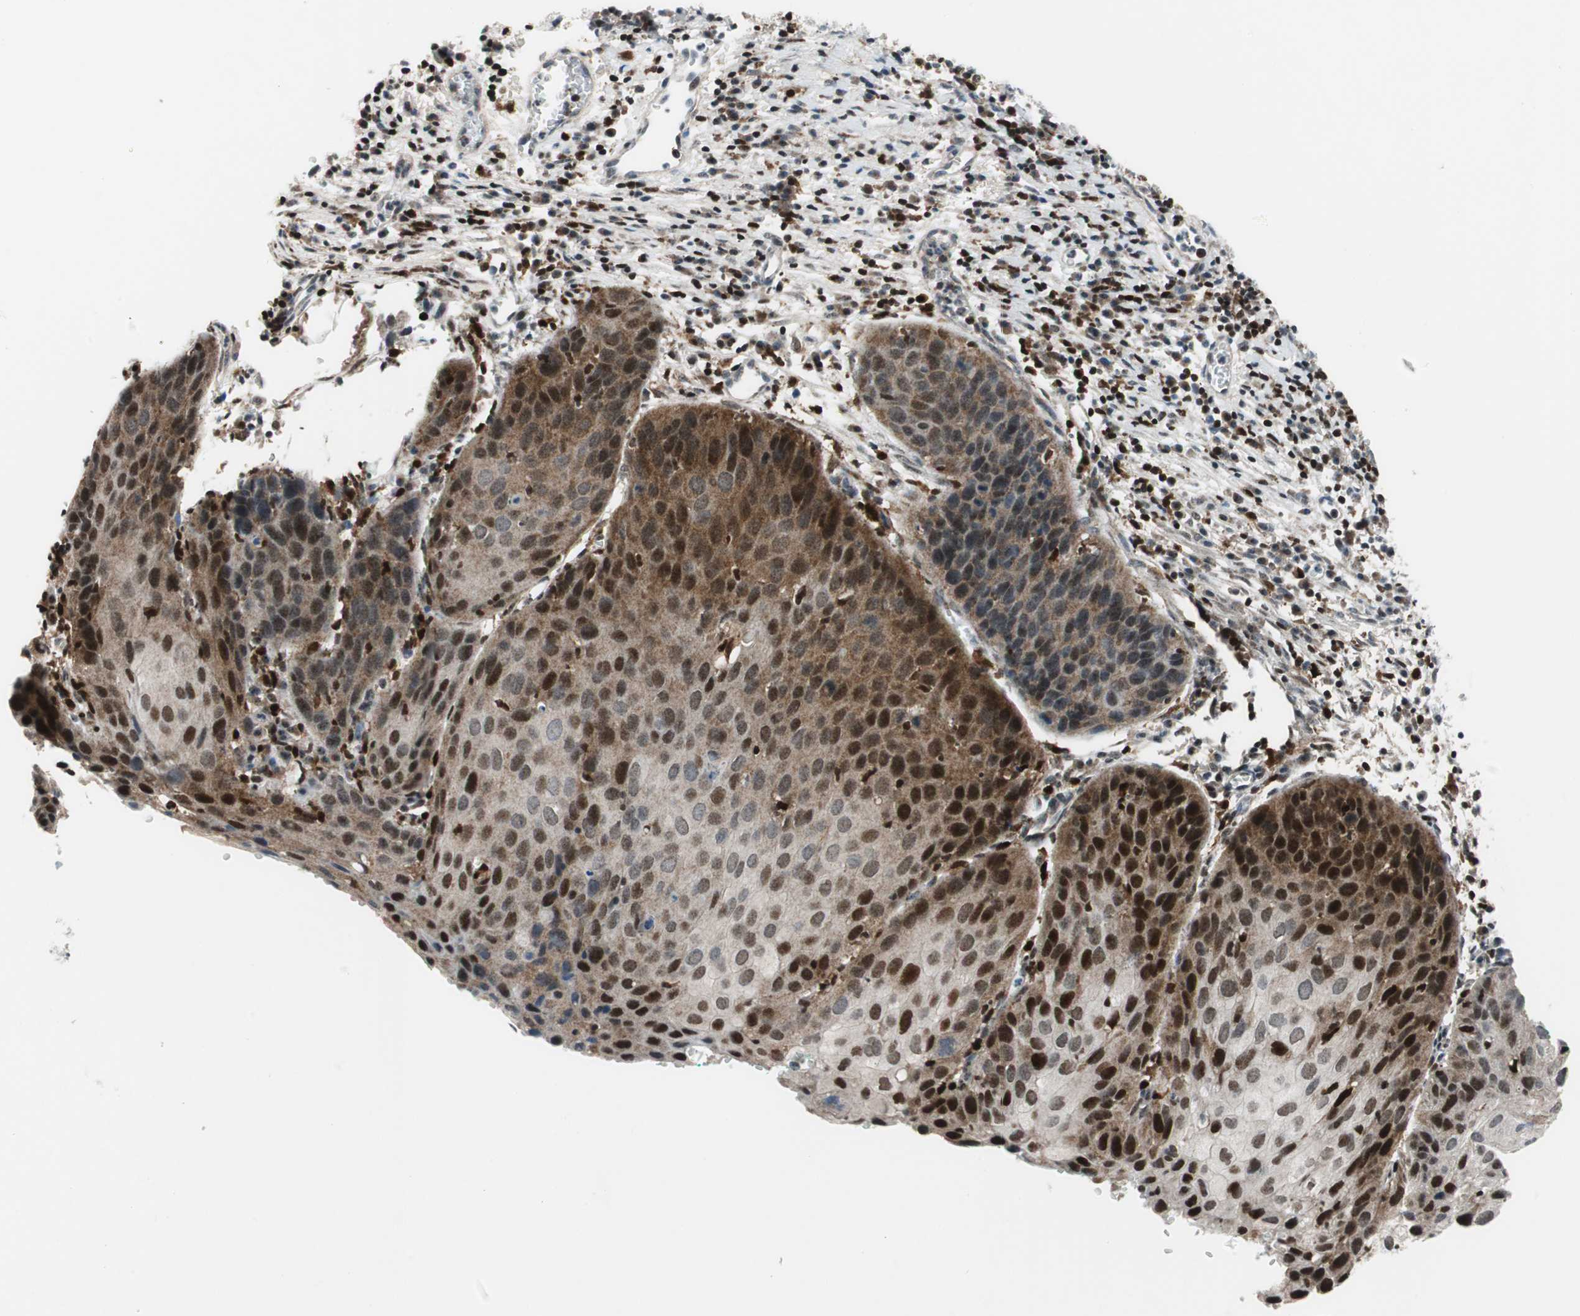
{"staining": {"intensity": "strong", "quantity": ">75%", "location": "cytoplasmic/membranous,nuclear"}, "tissue": "cervical cancer", "cell_type": "Tumor cells", "image_type": "cancer", "snomed": [{"axis": "morphology", "description": "Squamous cell carcinoma, NOS"}, {"axis": "topography", "description": "Cervix"}], "caption": "About >75% of tumor cells in cervical squamous cell carcinoma display strong cytoplasmic/membranous and nuclear protein expression as visualized by brown immunohistochemical staining.", "gene": "RGS10", "patient": {"sex": "female", "age": 38}}